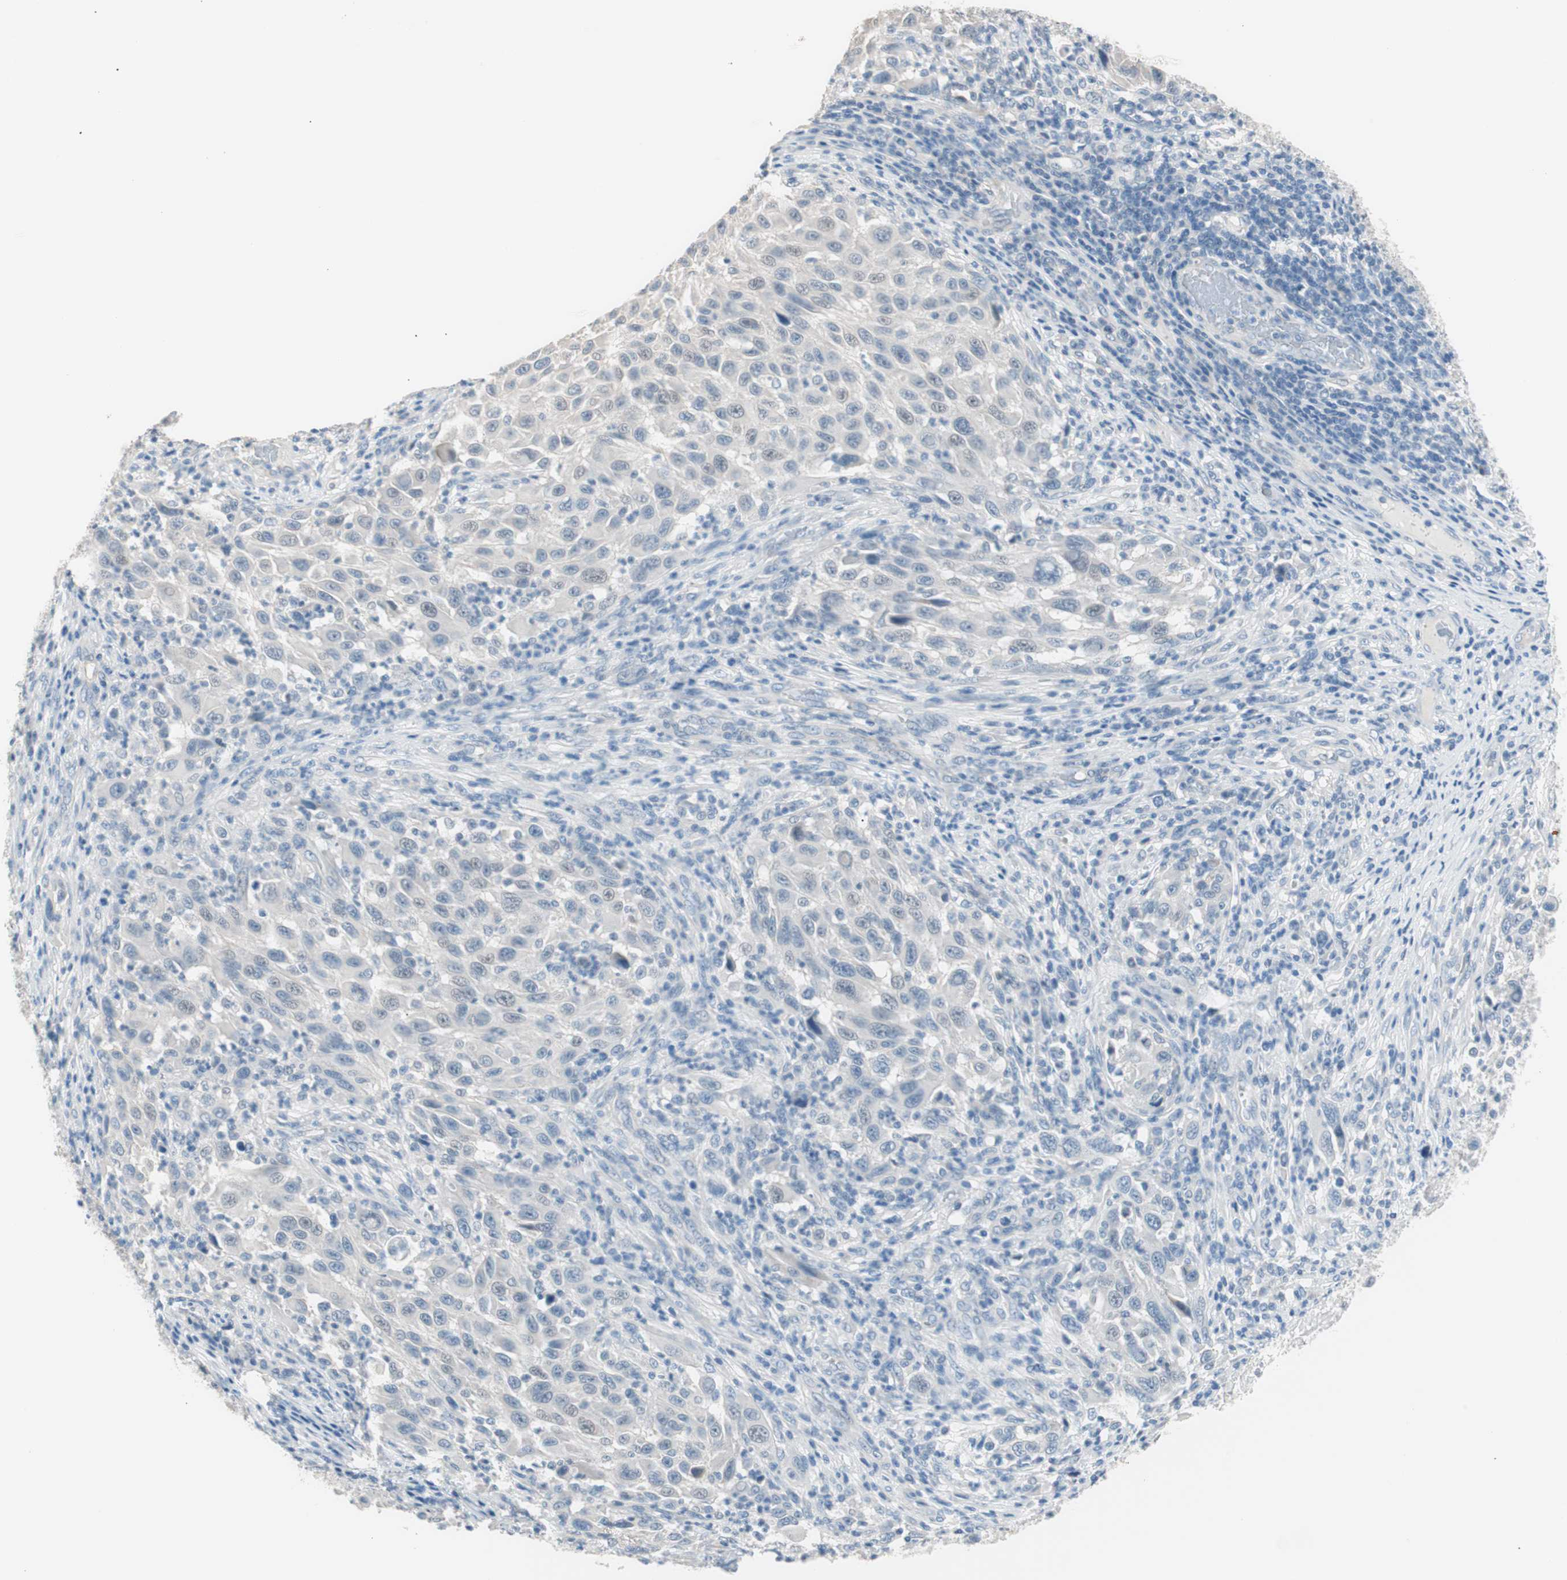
{"staining": {"intensity": "negative", "quantity": "none", "location": "none"}, "tissue": "melanoma", "cell_type": "Tumor cells", "image_type": "cancer", "snomed": [{"axis": "morphology", "description": "Malignant melanoma, Metastatic site"}, {"axis": "topography", "description": "Lymph node"}], "caption": "Tumor cells are negative for protein expression in human melanoma. (Immunohistochemistry, brightfield microscopy, high magnification).", "gene": "VIL1", "patient": {"sex": "male", "age": 61}}